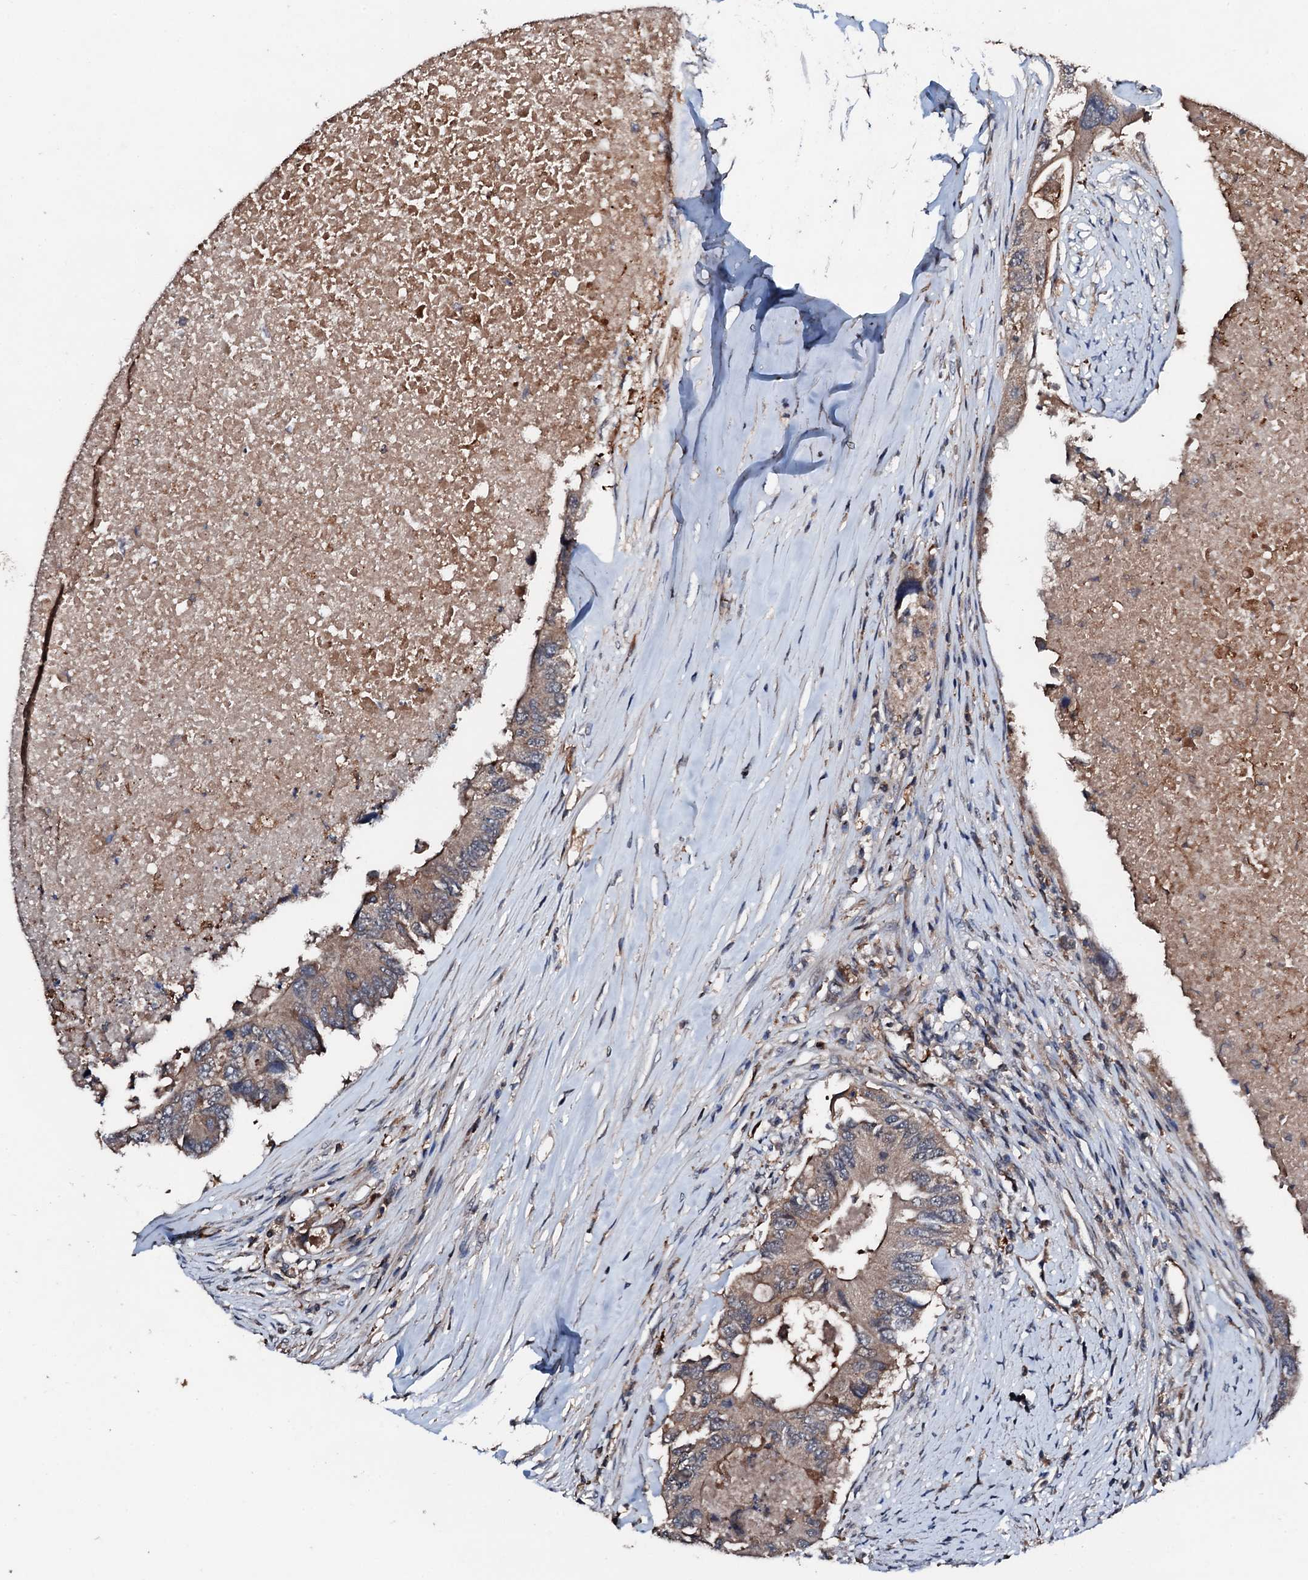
{"staining": {"intensity": "weak", "quantity": ">75%", "location": "cytoplasmic/membranous"}, "tissue": "colorectal cancer", "cell_type": "Tumor cells", "image_type": "cancer", "snomed": [{"axis": "morphology", "description": "Adenocarcinoma, NOS"}, {"axis": "topography", "description": "Colon"}], "caption": "Immunohistochemical staining of adenocarcinoma (colorectal) exhibits low levels of weak cytoplasmic/membranous expression in about >75% of tumor cells. Immunohistochemistry (ihc) stains the protein of interest in brown and the nuclei are stained blue.", "gene": "FGD4", "patient": {"sex": "male", "age": 71}}